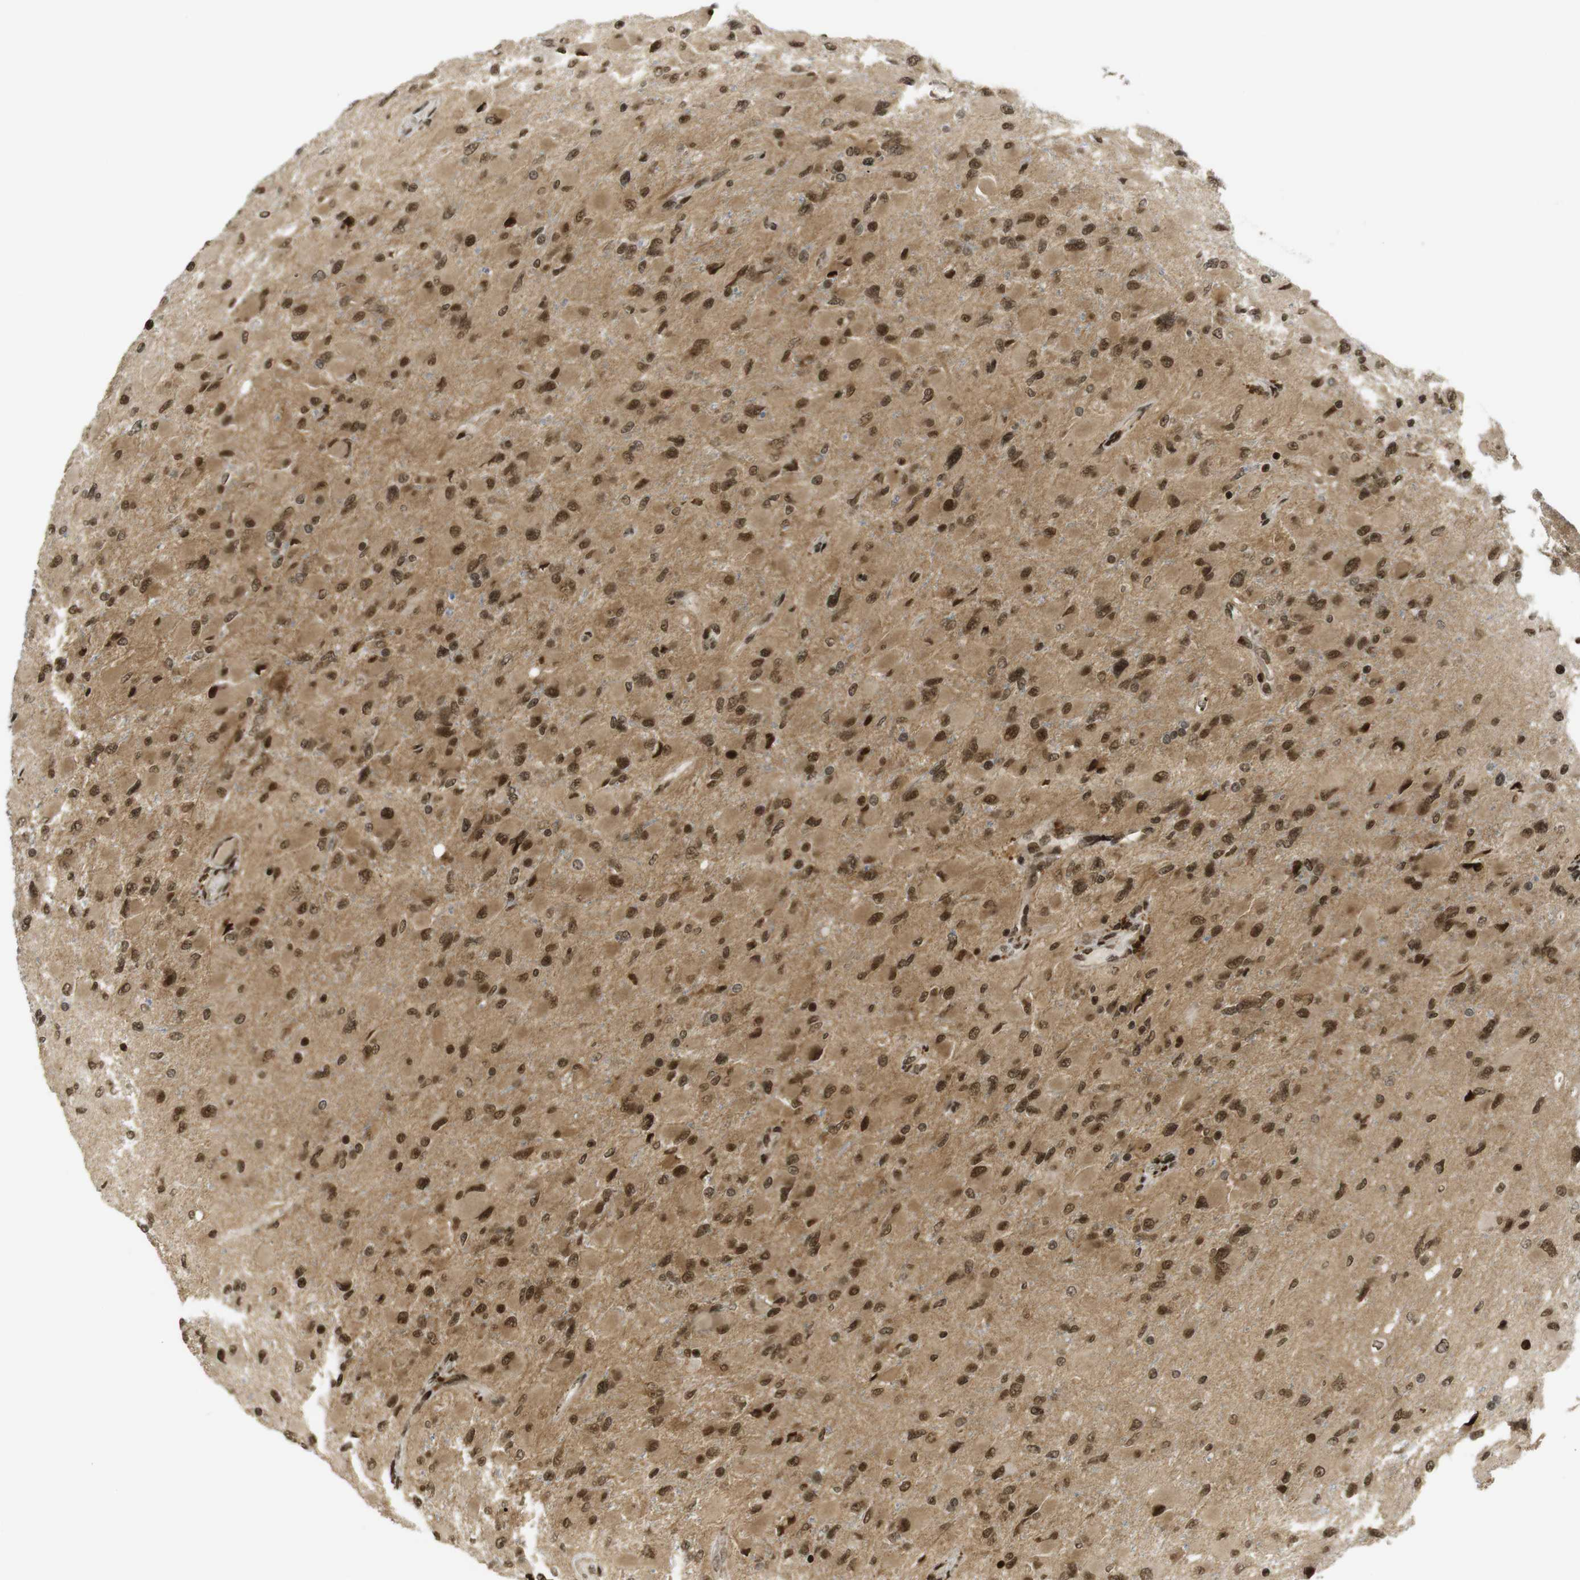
{"staining": {"intensity": "moderate", "quantity": ">75%", "location": "cytoplasmic/membranous,nuclear"}, "tissue": "glioma", "cell_type": "Tumor cells", "image_type": "cancer", "snomed": [{"axis": "morphology", "description": "Glioma, malignant, High grade"}, {"axis": "topography", "description": "Cerebral cortex"}], "caption": "Human malignant glioma (high-grade) stained for a protein (brown) exhibits moderate cytoplasmic/membranous and nuclear positive expression in approximately >75% of tumor cells.", "gene": "RUVBL2", "patient": {"sex": "female", "age": 36}}